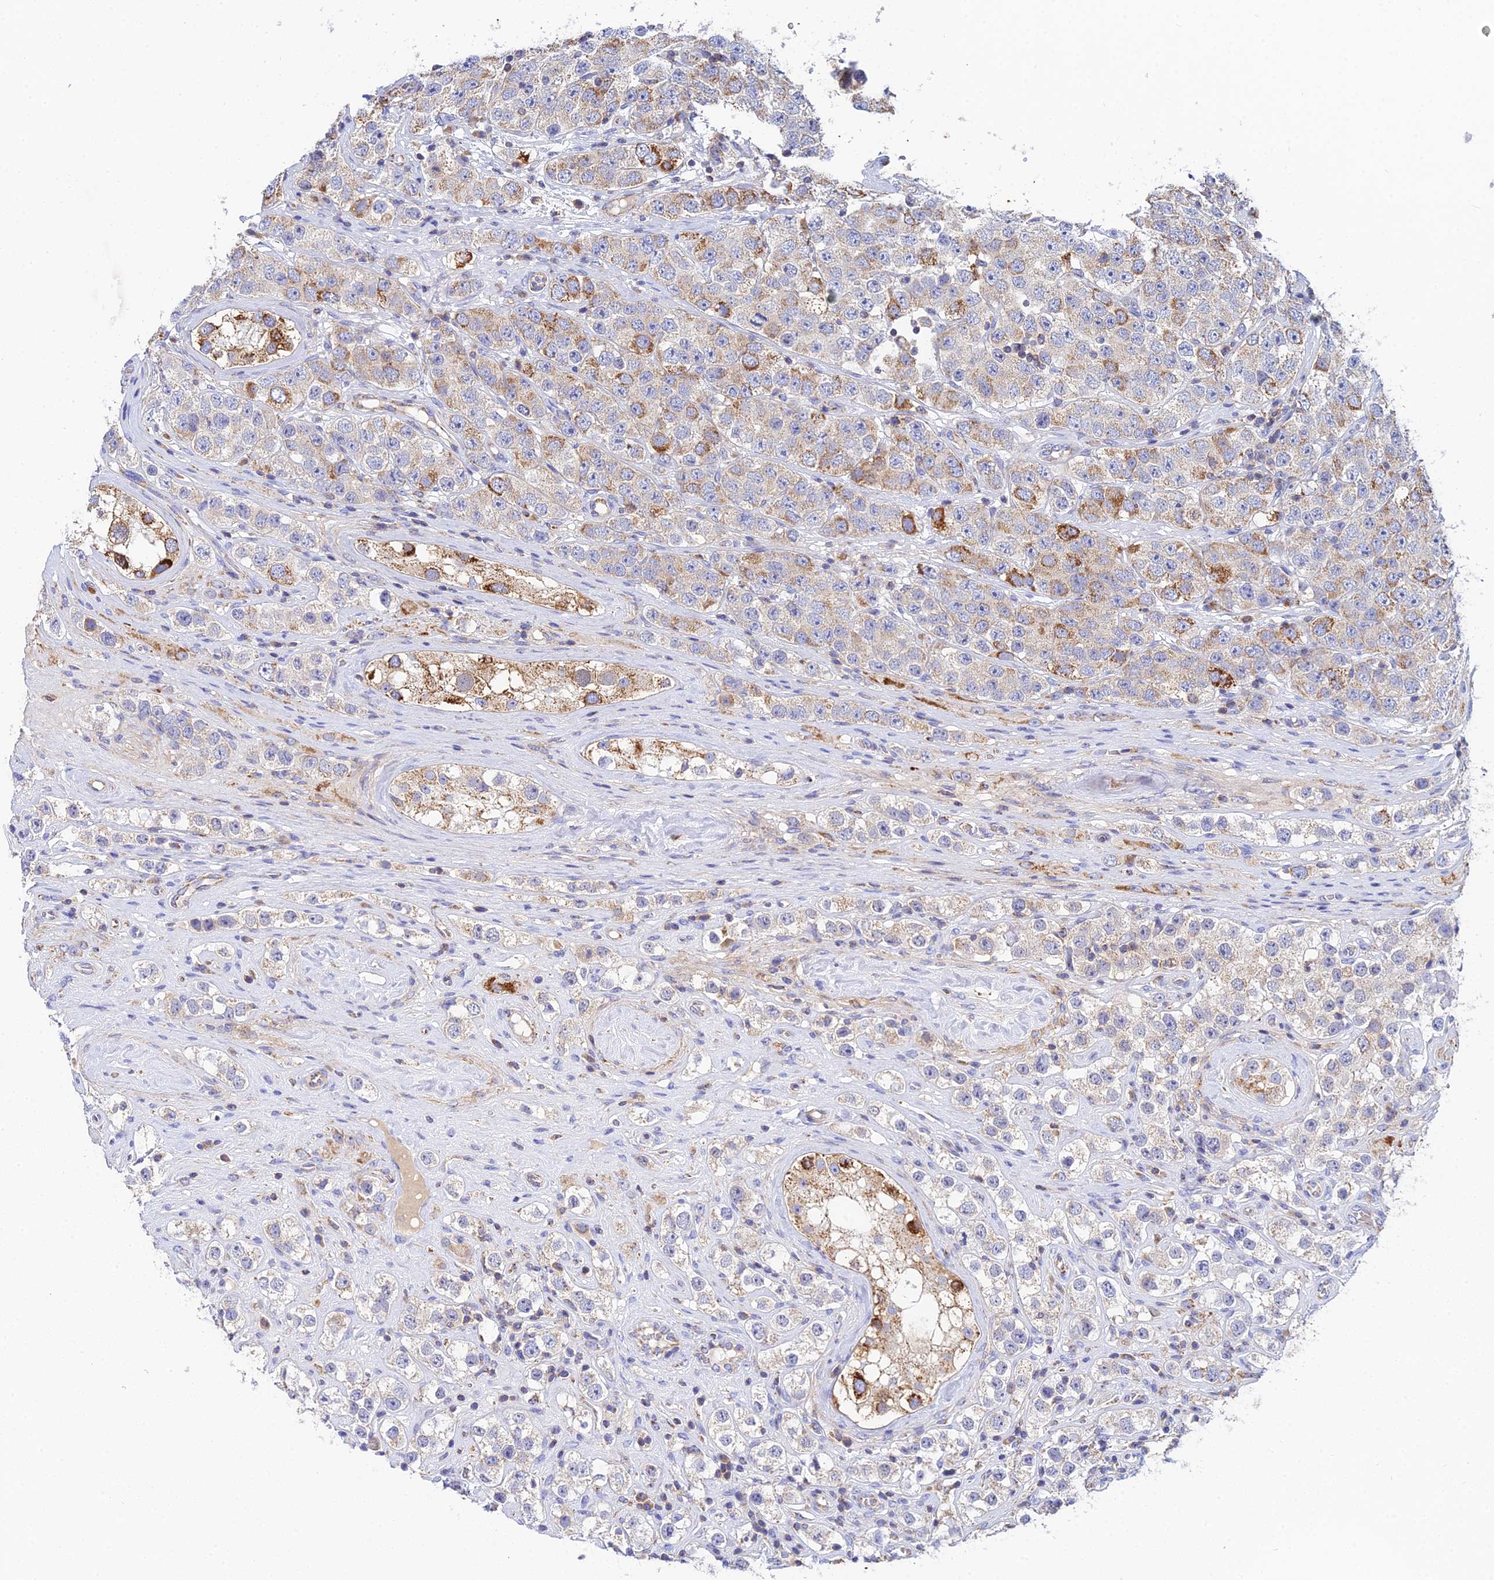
{"staining": {"intensity": "moderate", "quantity": "25%-75%", "location": "cytoplasmic/membranous"}, "tissue": "testis cancer", "cell_type": "Tumor cells", "image_type": "cancer", "snomed": [{"axis": "morphology", "description": "Seminoma, NOS"}, {"axis": "topography", "description": "Testis"}], "caption": "Human seminoma (testis) stained with a protein marker shows moderate staining in tumor cells.", "gene": "NIPSNAP3A", "patient": {"sex": "male", "age": 28}}